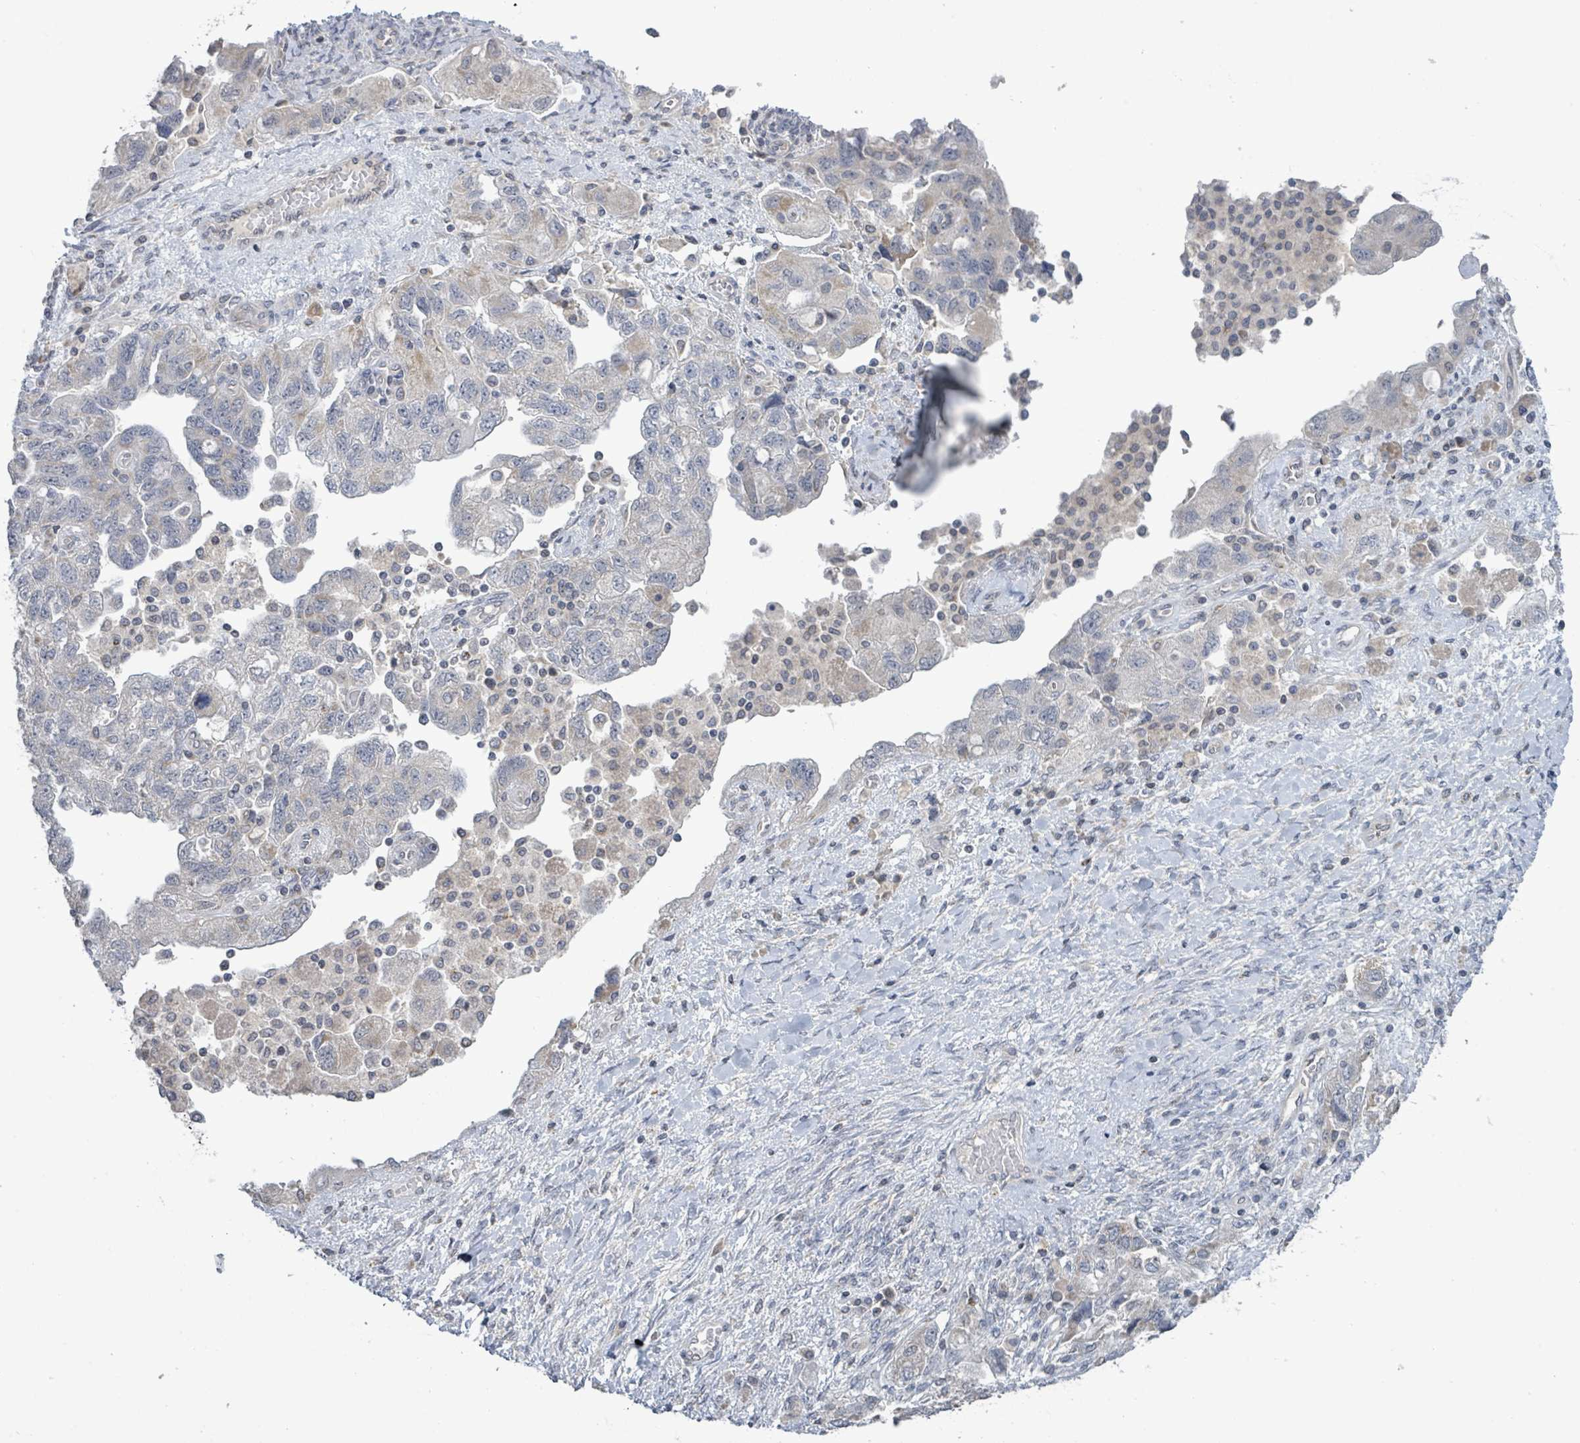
{"staining": {"intensity": "negative", "quantity": "none", "location": "none"}, "tissue": "ovarian cancer", "cell_type": "Tumor cells", "image_type": "cancer", "snomed": [{"axis": "morphology", "description": "Carcinoma, NOS"}, {"axis": "morphology", "description": "Cystadenocarcinoma, serous, NOS"}, {"axis": "topography", "description": "Ovary"}], "caption": "Immunohistochemistry (IHC) histopathology image of neoplastic tissue: human ovarian cancer stained with DAB exhibits no significant protein expression in tumor cells.", "gene": "COQ10B", "patient": {"sex": "female", "age": 69}}